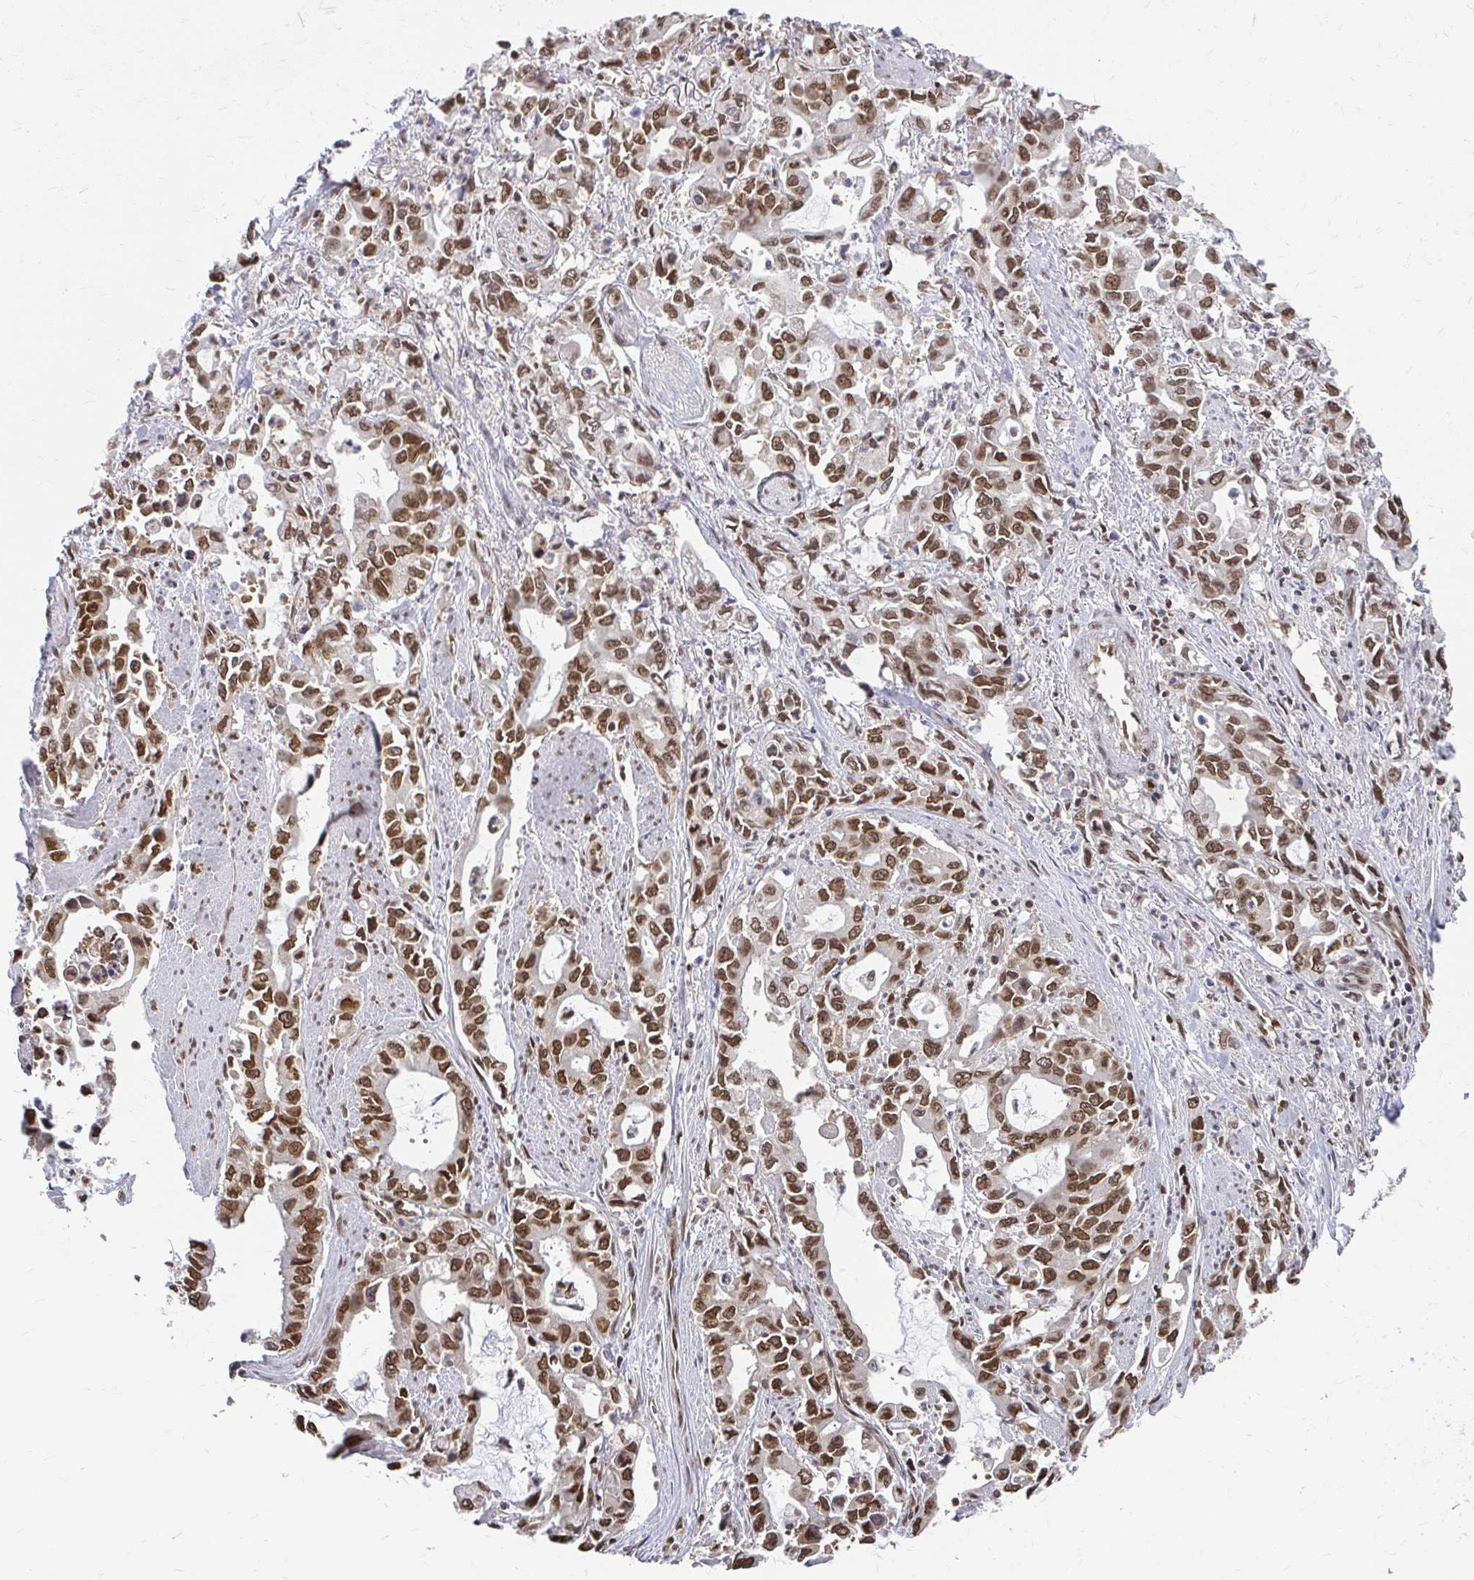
{"staining": {"intensity": "moderate", "quantity": ">75%", "location": "cytoplasmic/membranous,nuclear"}, "tissue": "stomach cancer", "cell_type": "Tumor cells", "image_type": "cancer", "snomed": [{"axis": "morphology", "description": "Adenocarcinoma, NOS"}, {"axis": "topography", "description": "Stomach, upper"}], "caption": "Brown immunohistochemical staining in stomach adenocarcinoma shows moderate cytoplasmic/membranous and nuclear staining in about >75% of tumor cells. (Stains: DAB in brown, nuclei in blue, Microscopy: brightfield microscopy at high magnification).", "gene": "XPO1", "patient": {"sex": "male", "age": 85}}